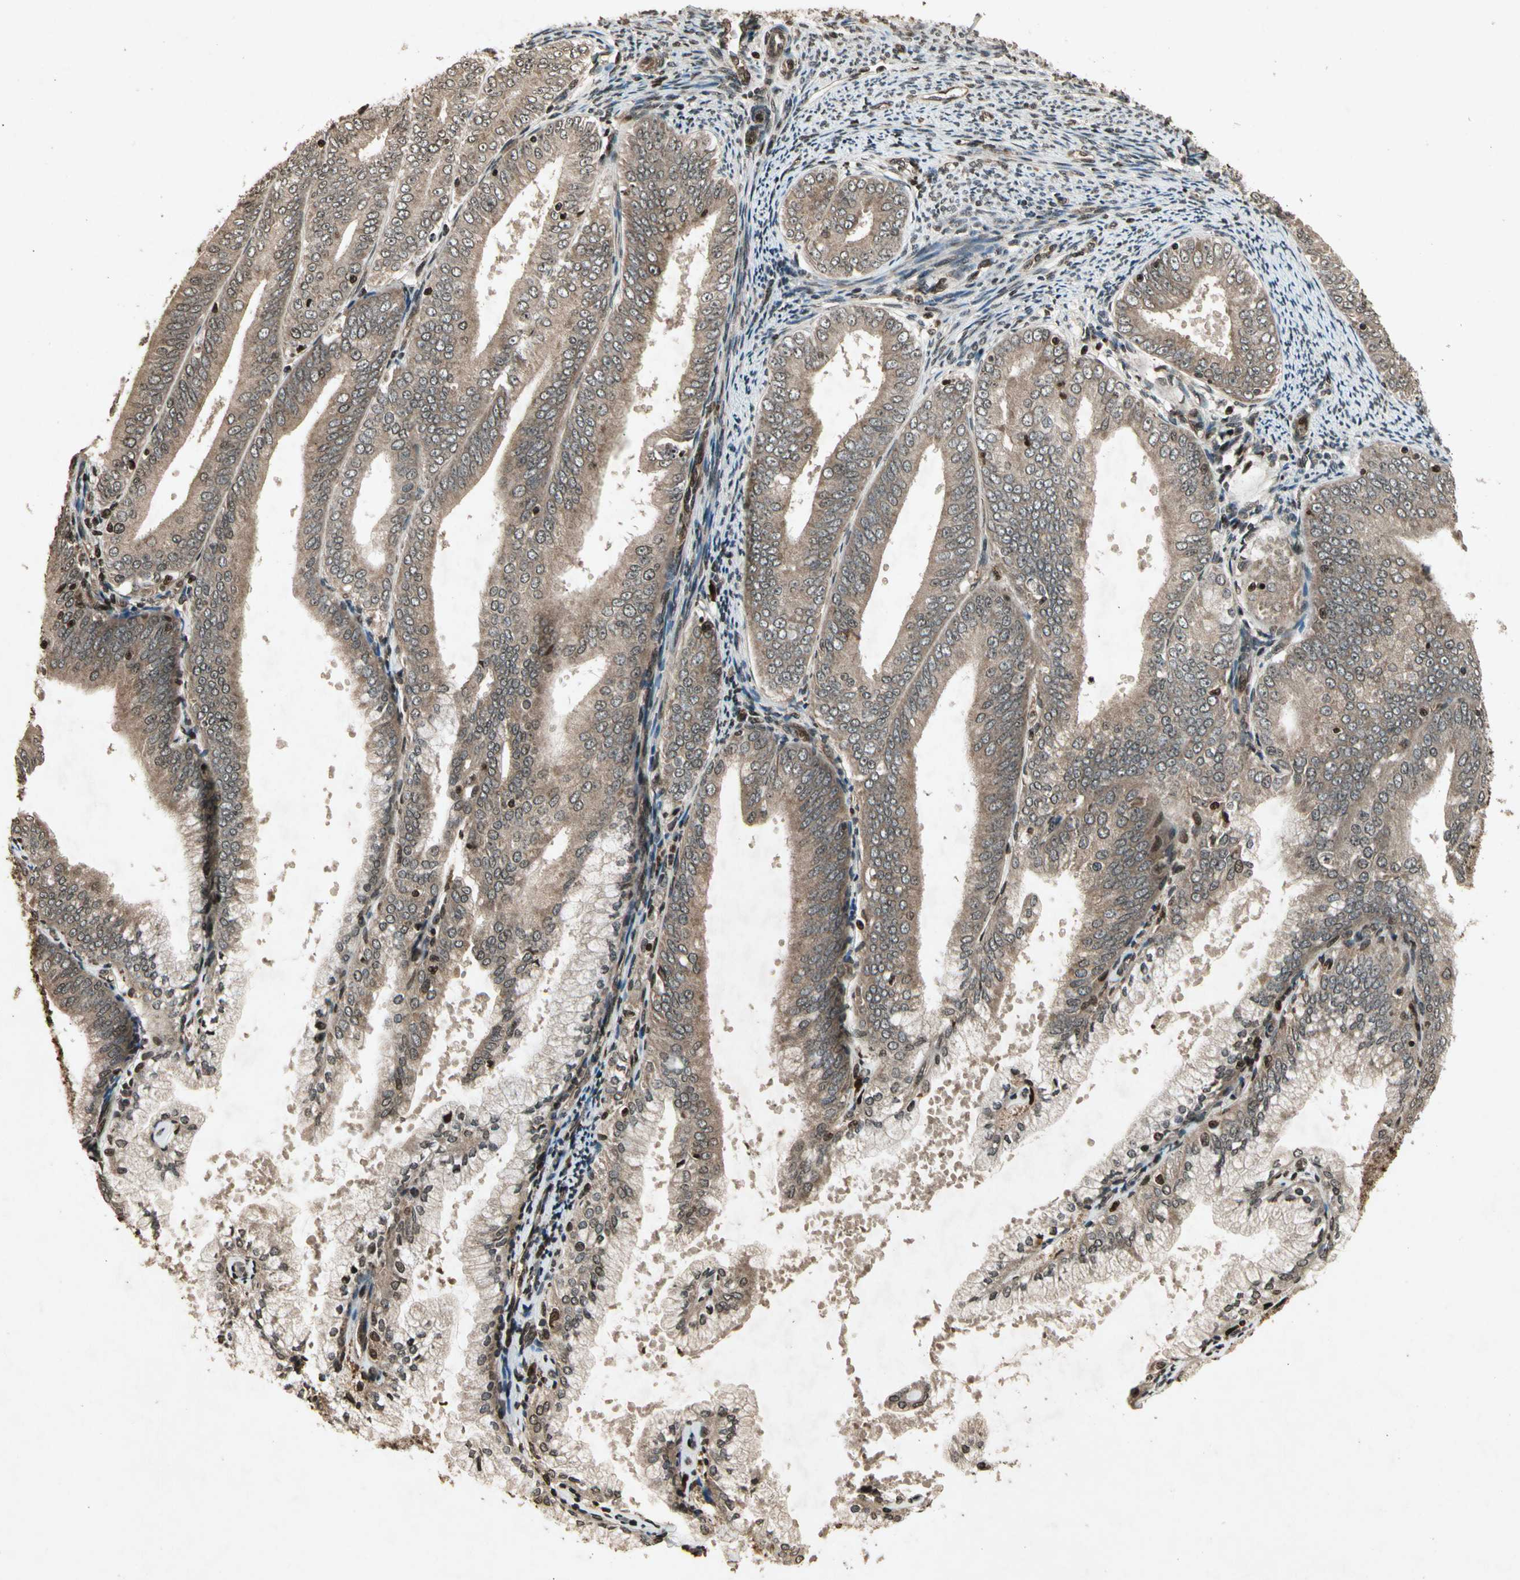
{"staining": {"intensity": "moderate", "quantity": ">75%", "location": "cytoplasmic/membranous"}, "tissue": "endometrial cancer", "cell_type": "Tumor cells", "image_type": "cancer", "snomed": [{"axis": "morphology", "description": "Adenocarcinoma, NOS"}, {"axis": "topography", "description": "Endometrium"}], "caption": "Protein expression analysis of human adenocarcinoma (endometrial) reveals moderate cytoplasmic/membranous staining in about >75% of tumor cells.", "gene": "GLRX", "patient": {"sex": "female", "age": 63}}